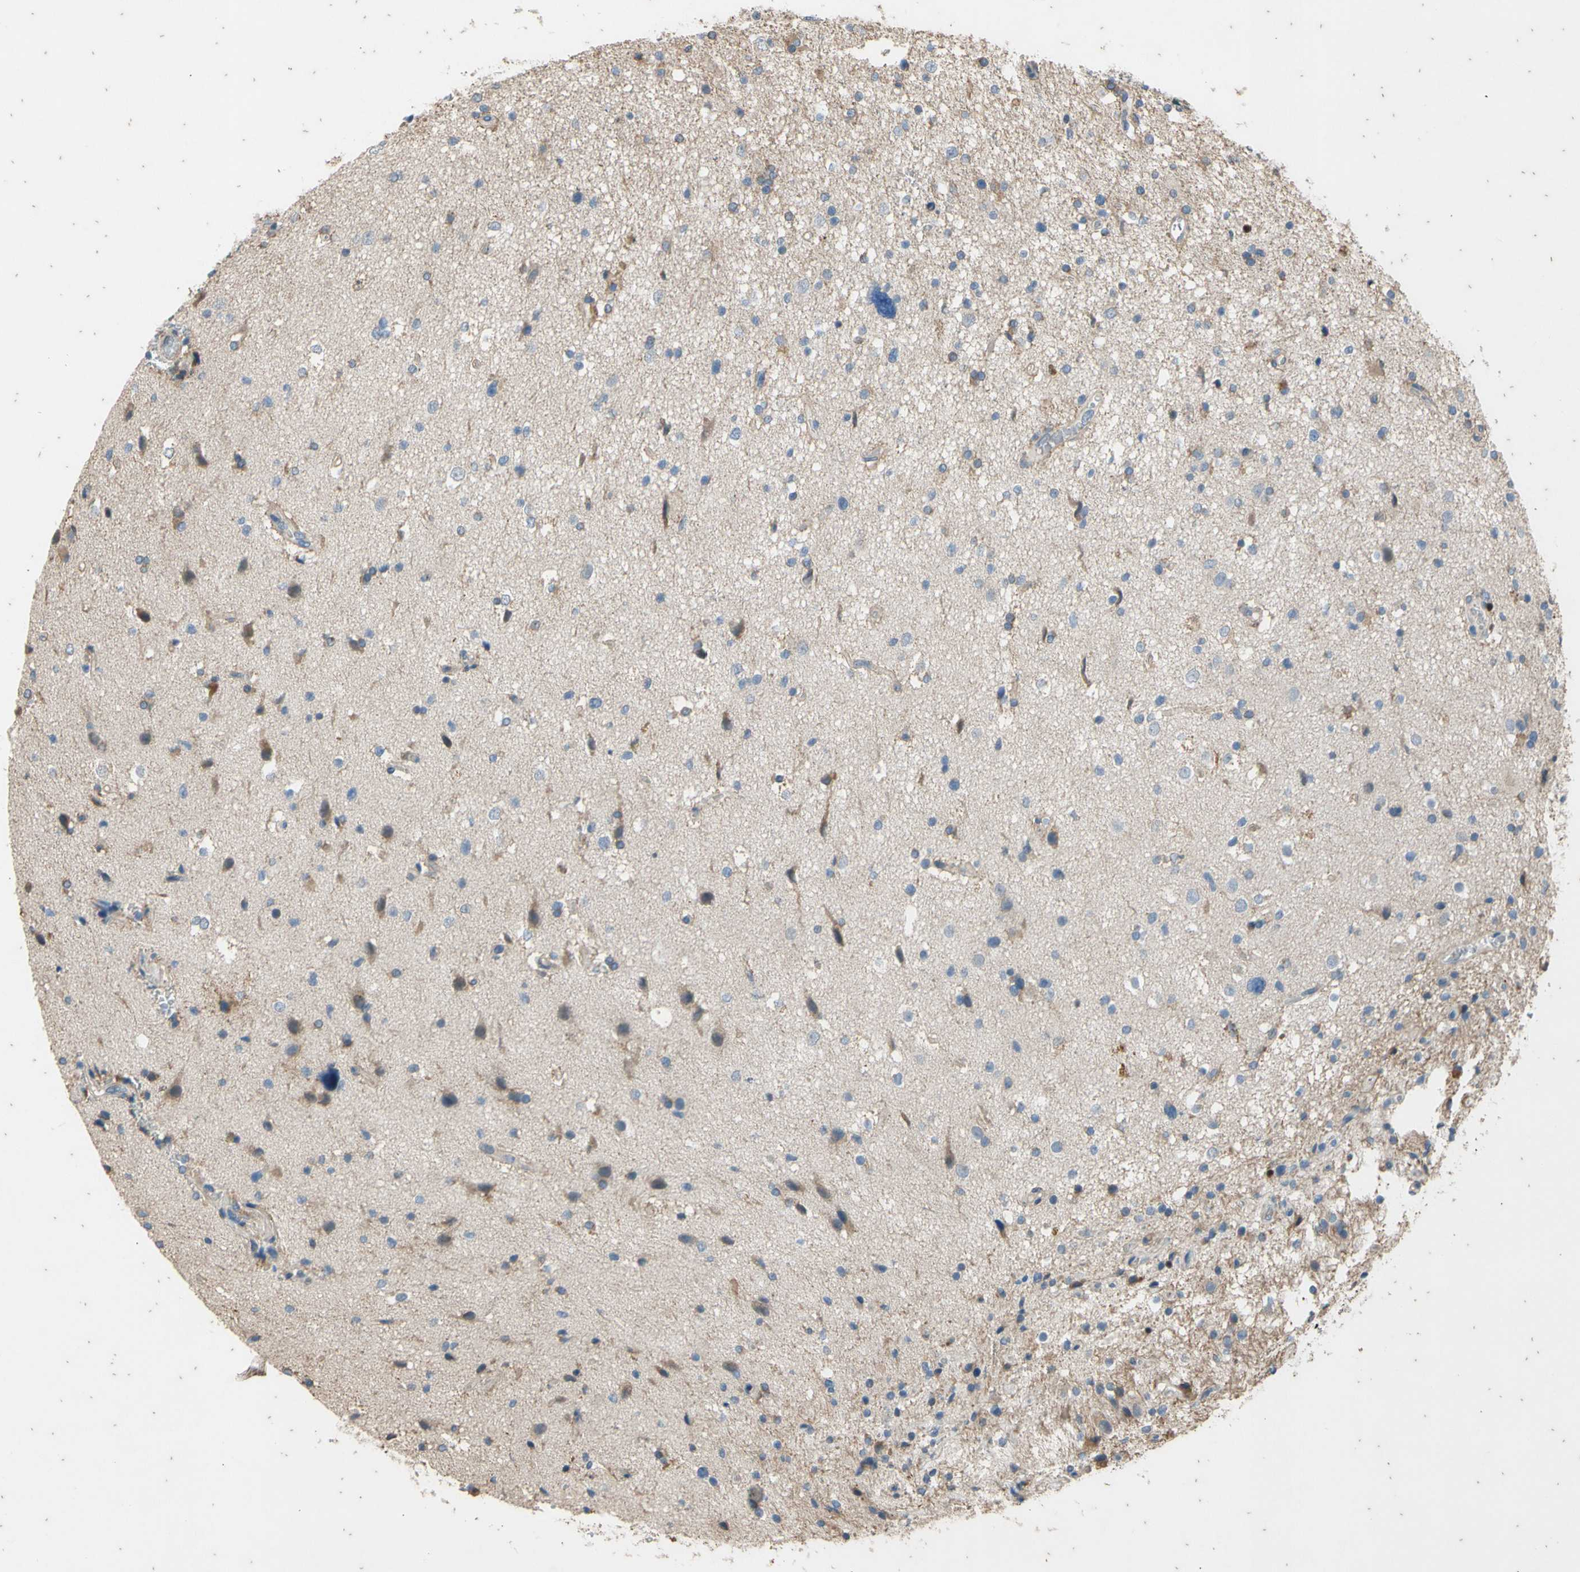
{"staining": {"intensity": "weak", "quantity": "<25%", "location": "cytoplasmic/membranous"}, "tissue": "glioma", "cell_type": "Tumor cells", "image_type": "cancer", "snomed": [{"axis": "morphology", "description": "Glioma, malignant, High grade"}, {"axis": "topography", "description": "Brain"}], "caption": "Tumor cells are negative for brown protein staining in glioma. The staining was performed using DAB to visualize the protein expression in brown, while the nuclei were stained in blue with hematoxylin (Magnification: 20x).", "gene": "TBX21", "patient": {"sex": "male", "age": 33}}